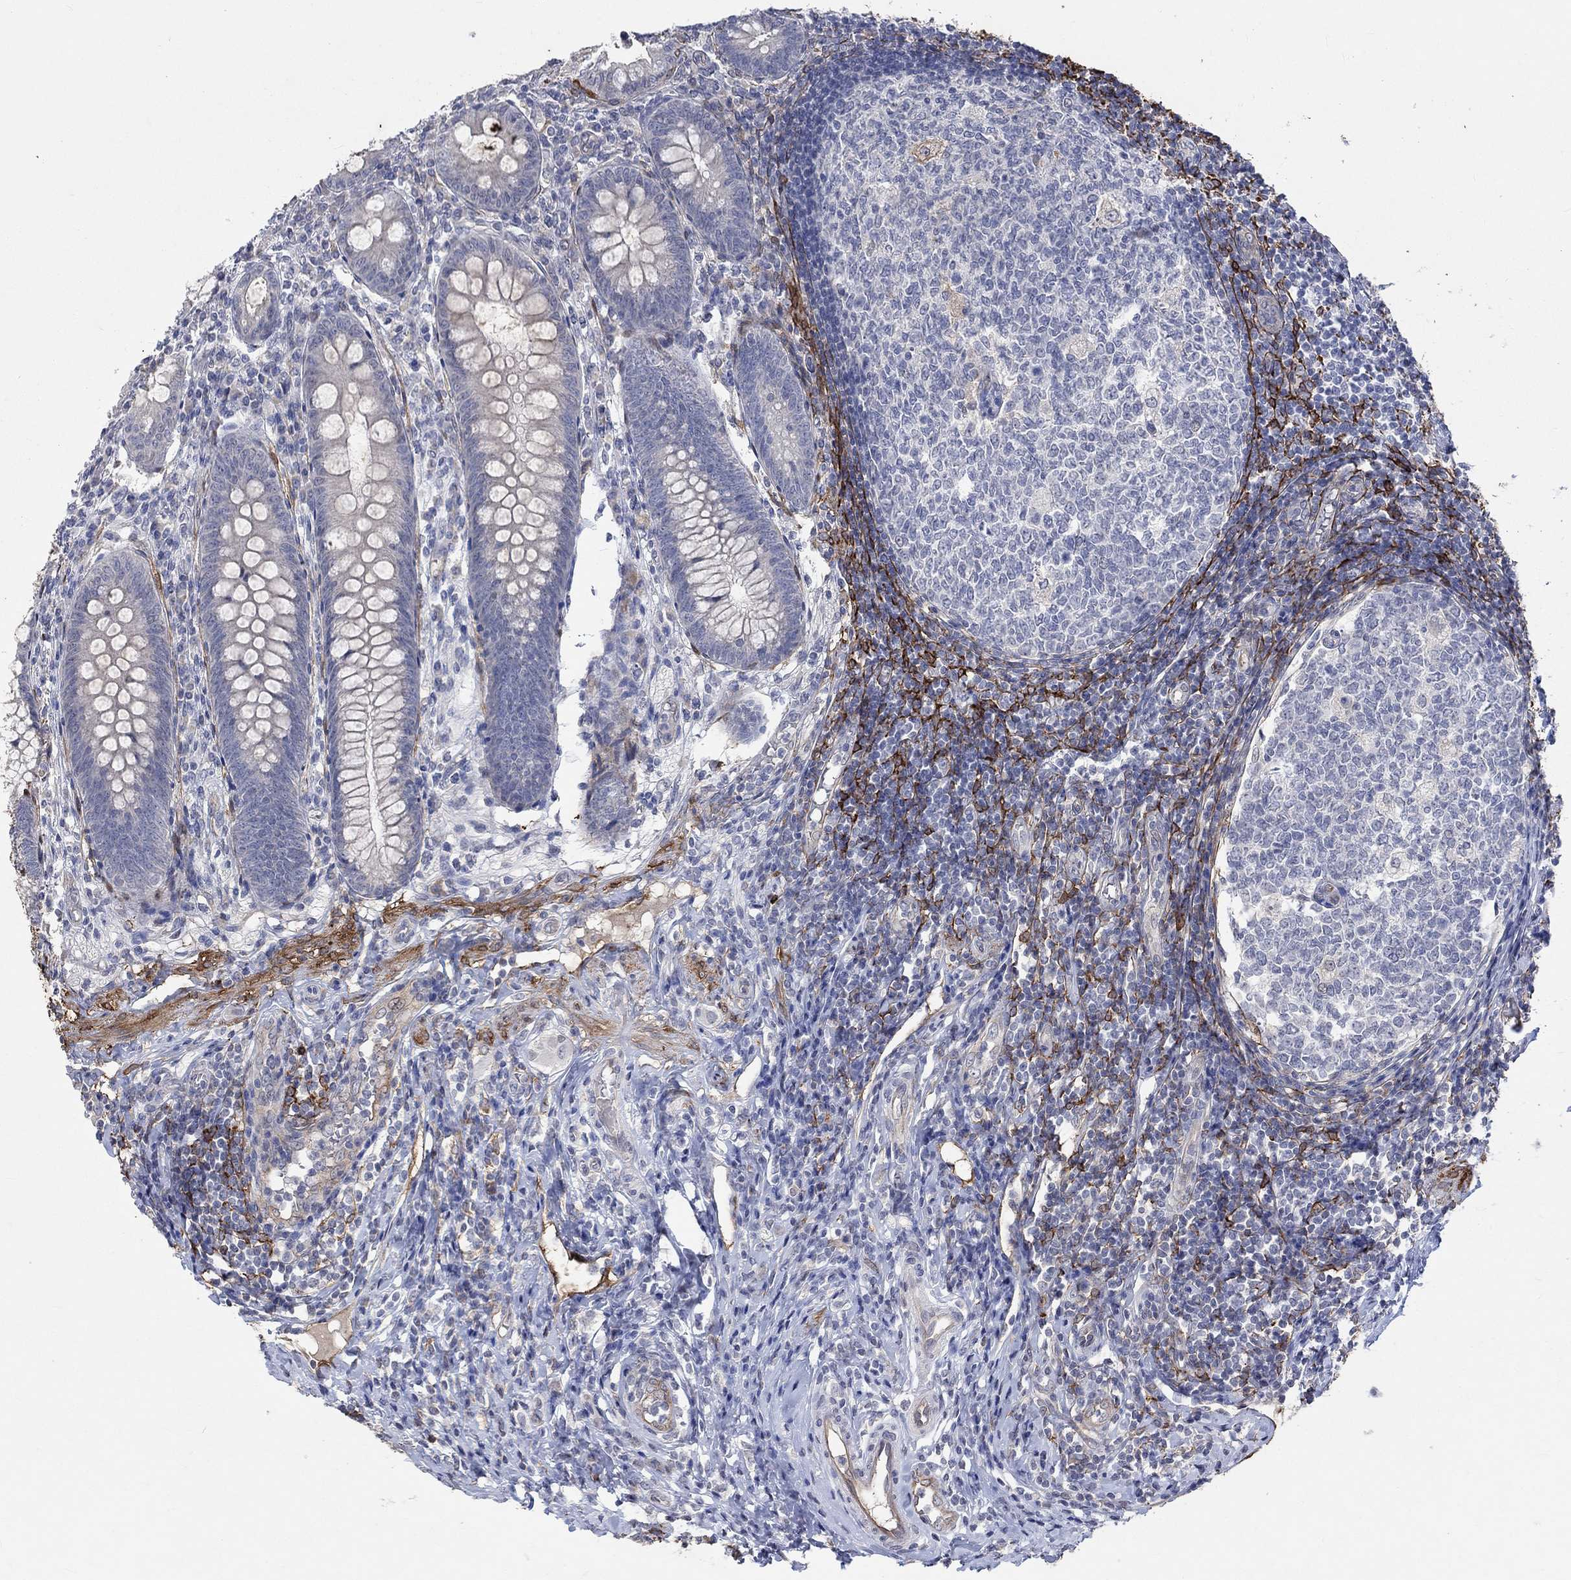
{"staining": {"intensity": "negative", "quantity": "none", "location": "none"}, "tissue": "appendix", "cell_type": "Glandular cells", "image_type": "normal", "snomed": [{"axis": "morphology", "description": "Normal tissue, NOS"}, {"axis": "morphology", "description": "Inflammation, NOS"}, {"axis": "topography", "description": "Appendix"}], "caption": "High magnification brightfield microscopy of unremarkable appendix stained with DAB (3,3'-diaminobenzidine) (brown) and counterstained with hematoxylin (blue): glandular cells show no significant expression.", "gene": "TGM2", "patient": {"sex": "male", "age": 16}}